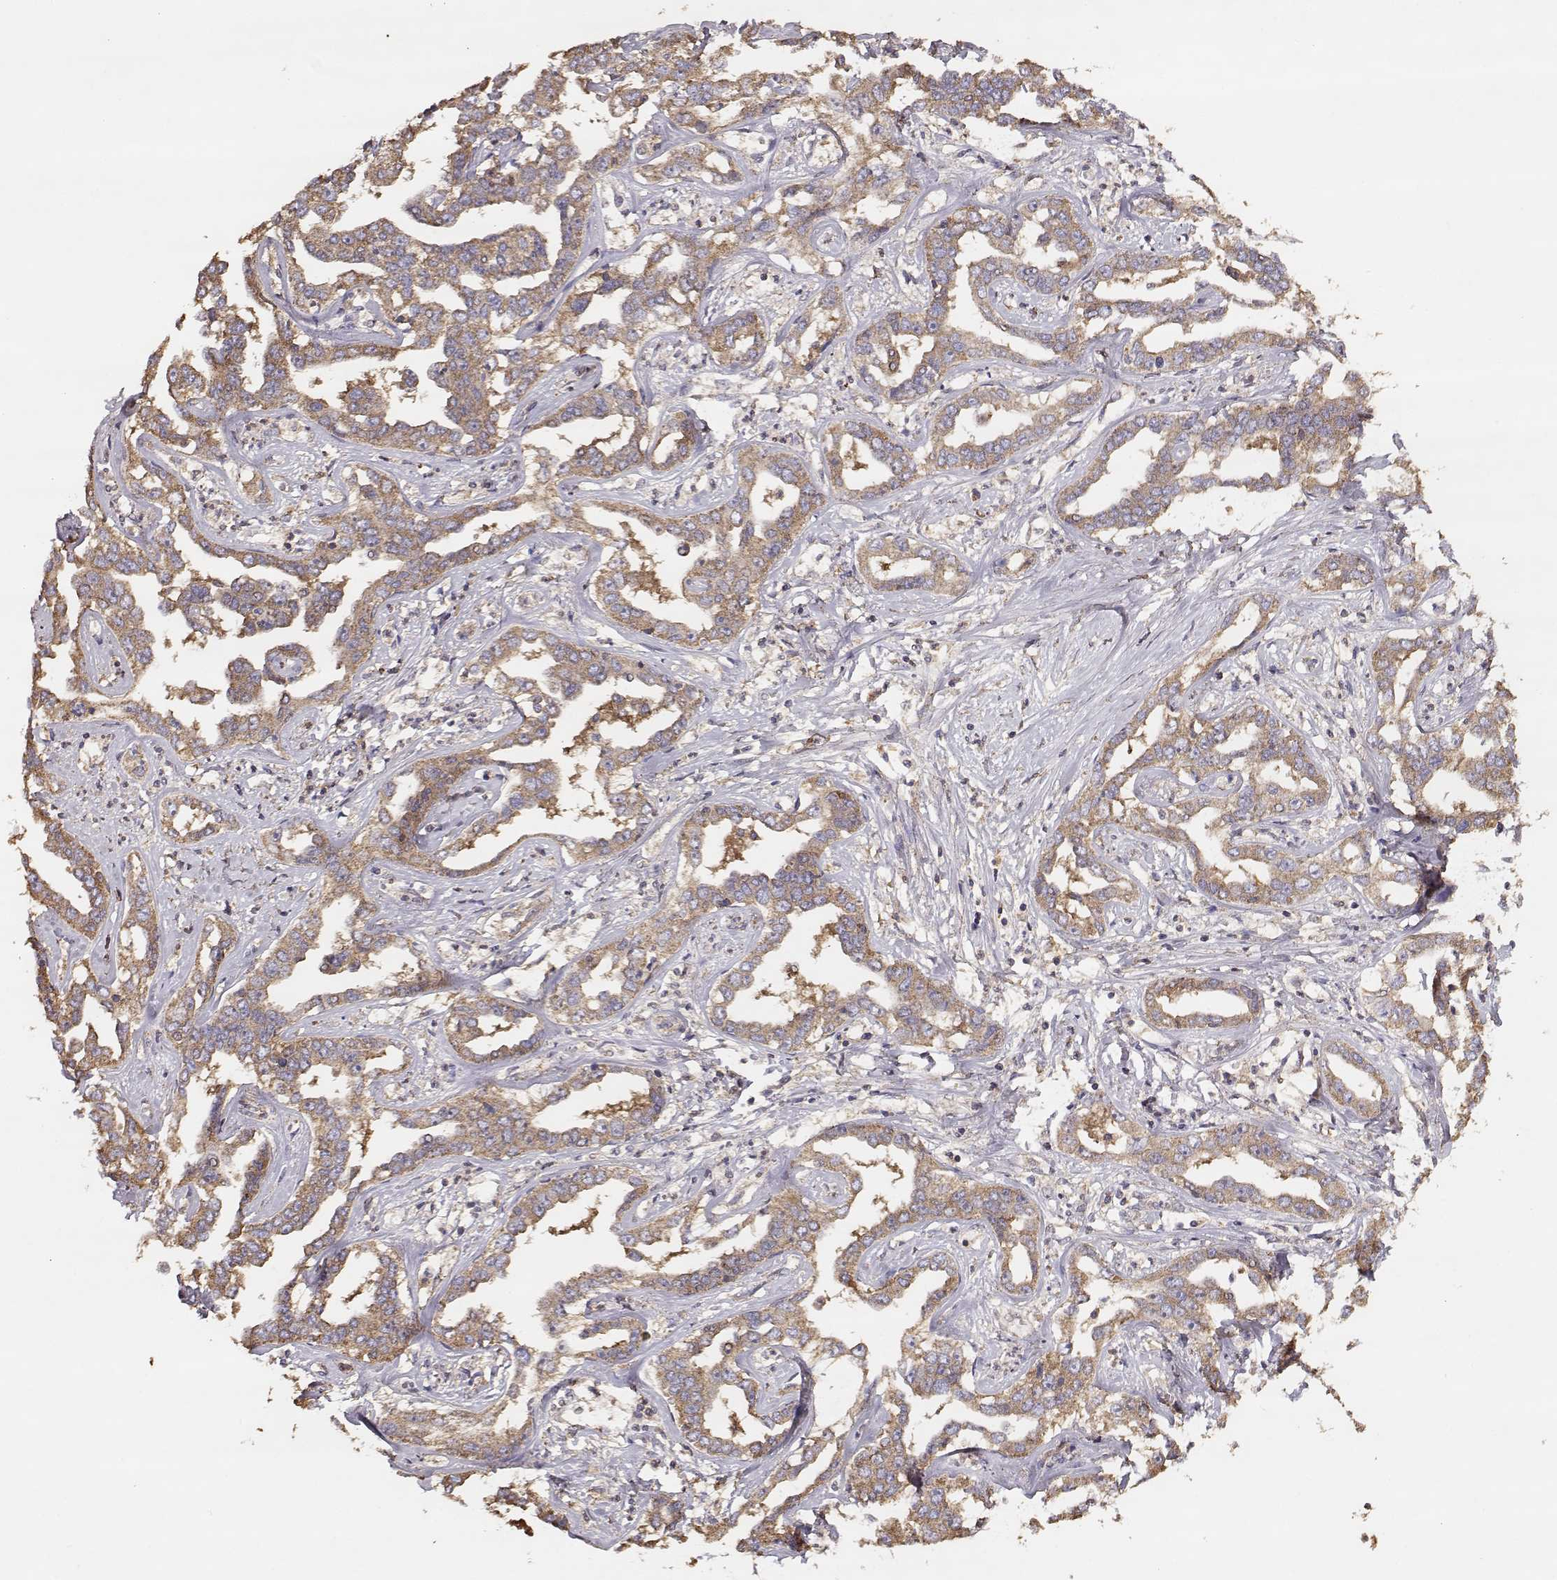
{"staining": {"intensity": "moderate", "quantity": ">75%", "location": "cytoplasmic/membranous"}, "tissue": "liver cancer", "cell_type": "Tumor cells", "image_type": "cancer", "snomed": [{"axis": "morphology", "description": "Cholangiocarcinoma"}, {"axis": "topography", "description": "Liver"}], "caption": "Immunohistochemistry (IHC) image of neoplastic tissue: cholangiocarcinoma (liver) stained using IHC reveals medium levels of moderate protein expression localized specifically in the cytoplasmic/membranous of tumor cells, appearing as a cytoplasmic/membranous brown color.", "gene": "TARS3", "patient": {"sex": "male", "age": 59}}